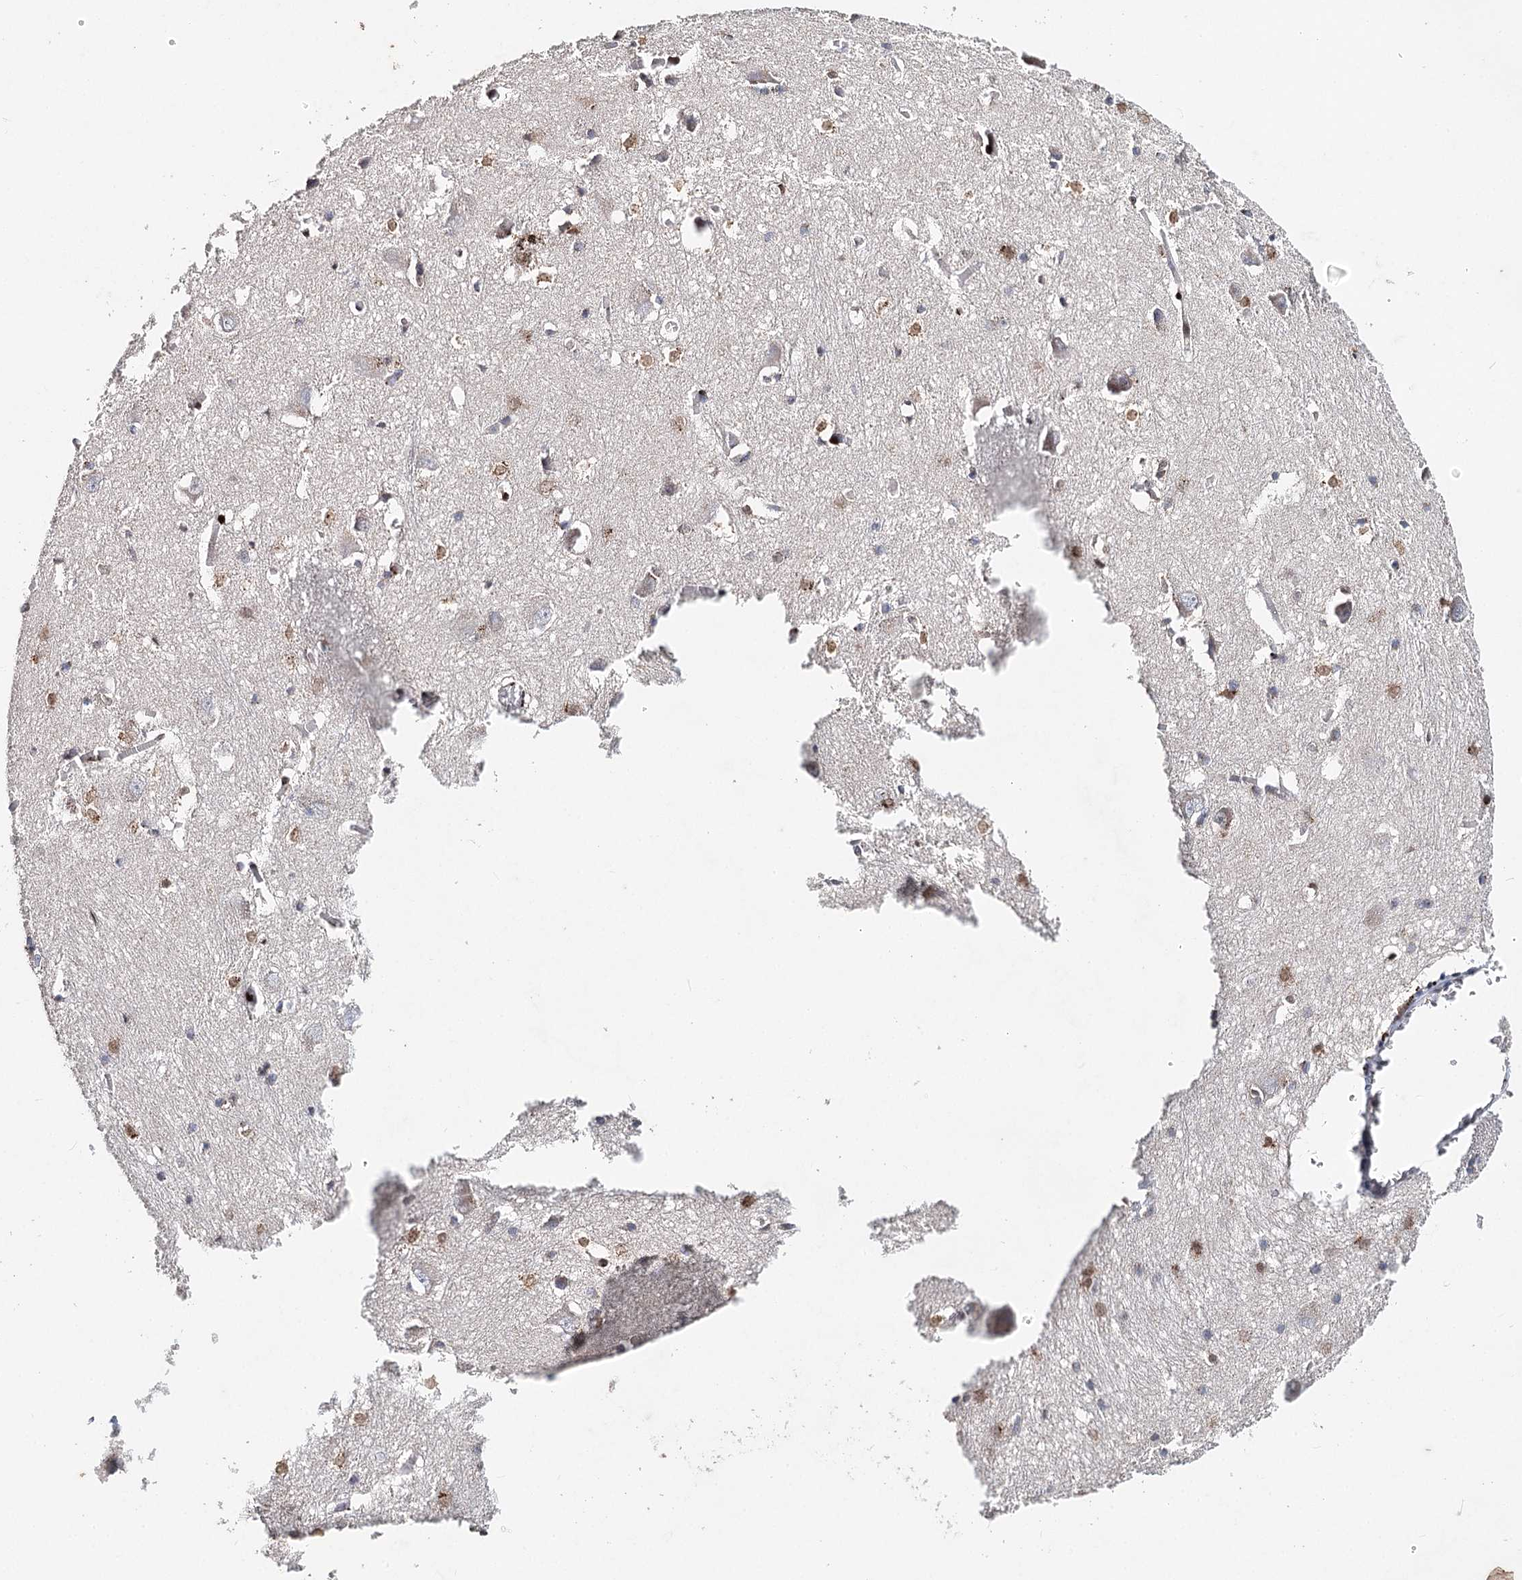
{"staining": {"intensity": "strong", "quantity": "25%-75%", "location": "cytoplasmic/membranous,nuclear"}, "tissue": "caudate", "cell_type": "Glial cells", "image_type": "normal", "snomed": [{"axis": "morphology", "description": "Normal tissue, NOS"}, {"axis": "topography", "description": "Lateral ventricle wall"}], "caption": "Immunohistochemical staining of benign human caudate demonstrates 25%-75% levels of strong cytoplasmic/membranous,nuclear protein positivity in about 25%-75% of glial cells.", "gene": "FRMD4A", "patient": {"sex": "male", "age": 37}}